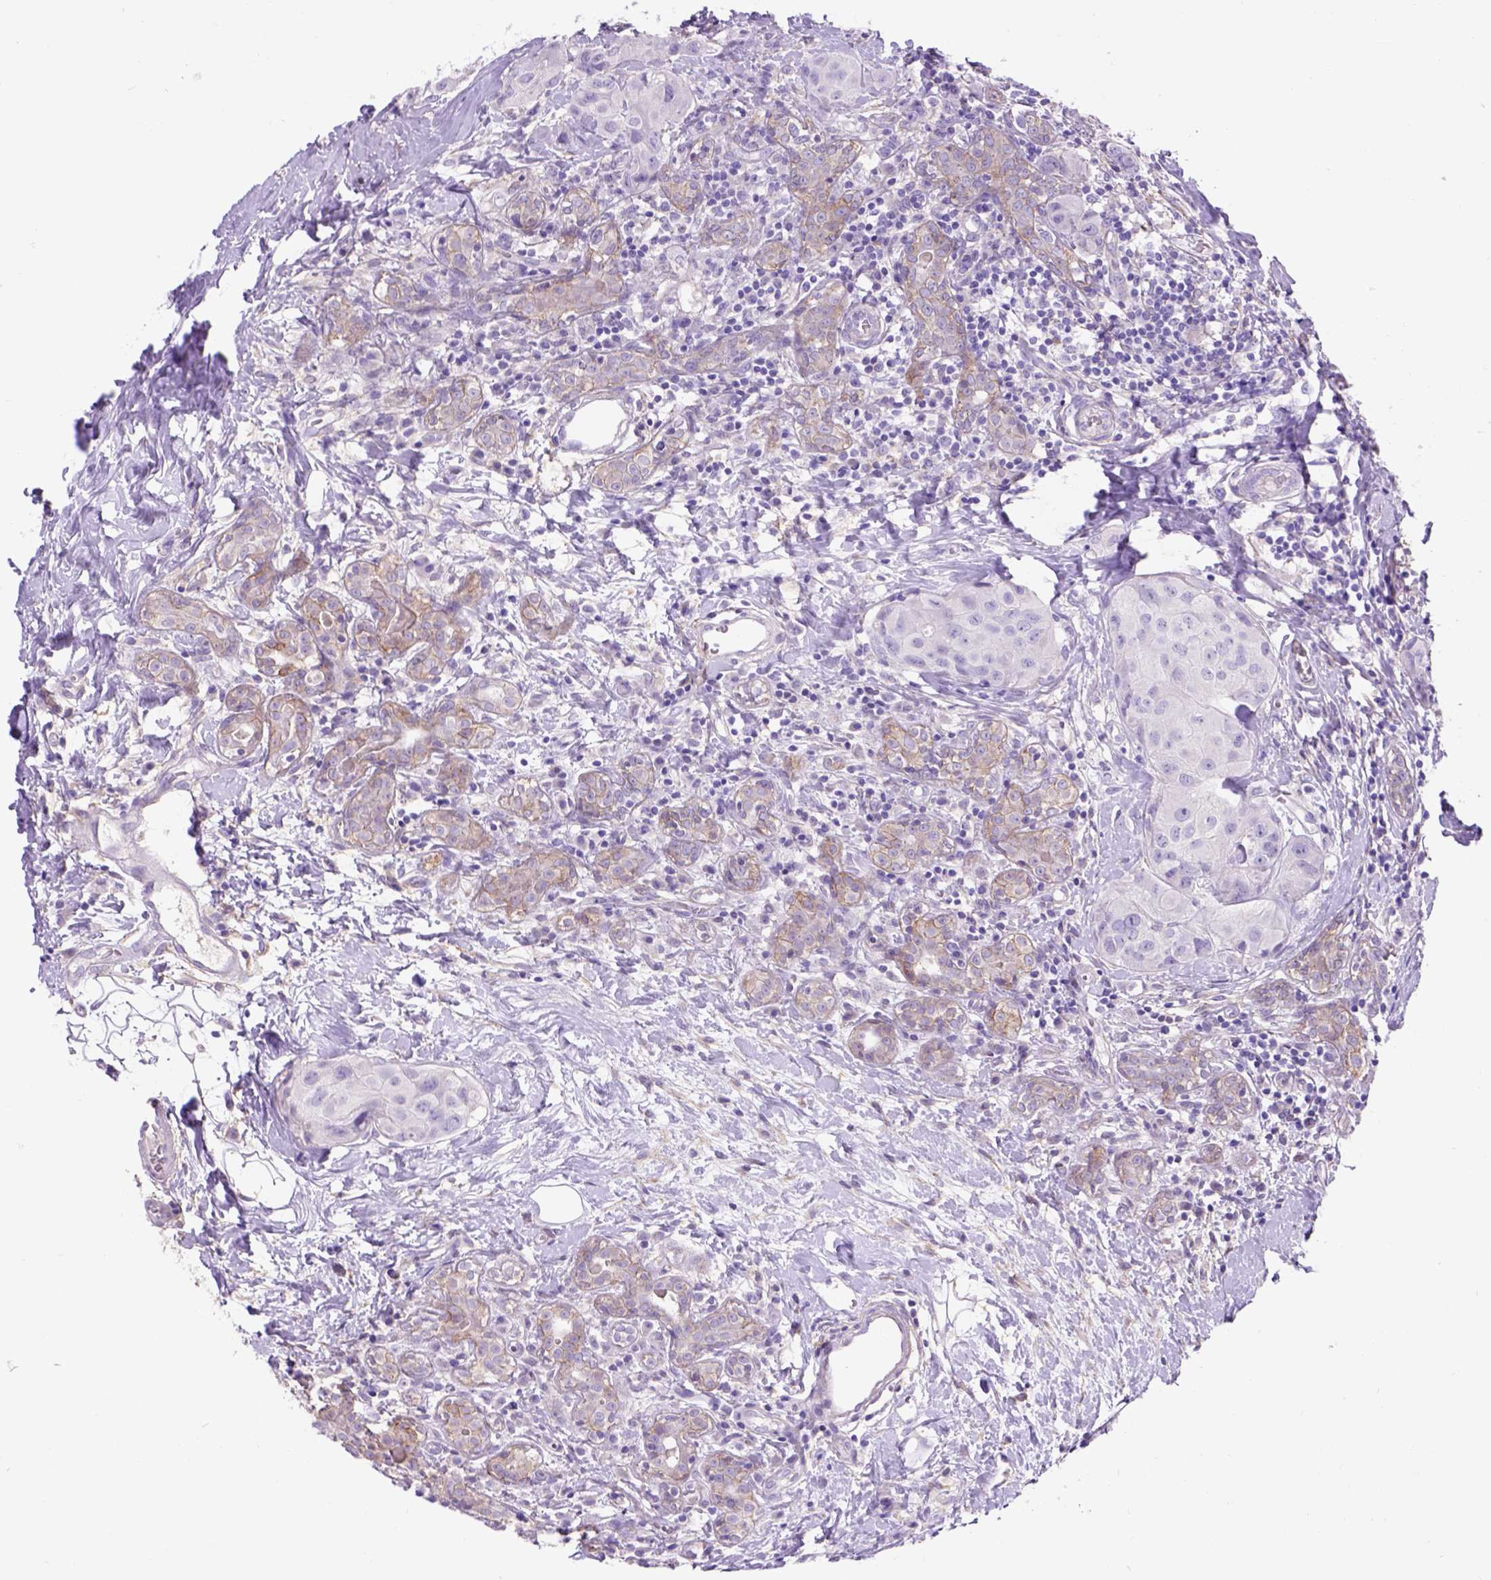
{"staining": {"intensity": "negative", "quantity": "none", "location": "none"}, "tissue": "breast cancer", "cell_type": "Tumor cells", "image_type": "cancer", "snomed": [{"axis": "morphology", "description": "Duct carcinoma"}, {"axis": "topography", "description": "Breast"}], "caption": "The IHC image has no significant staining in tumor cells of breast cancer tissue.", "gene": "EGFR", "patient": {"sex": "female", "age": 43}}